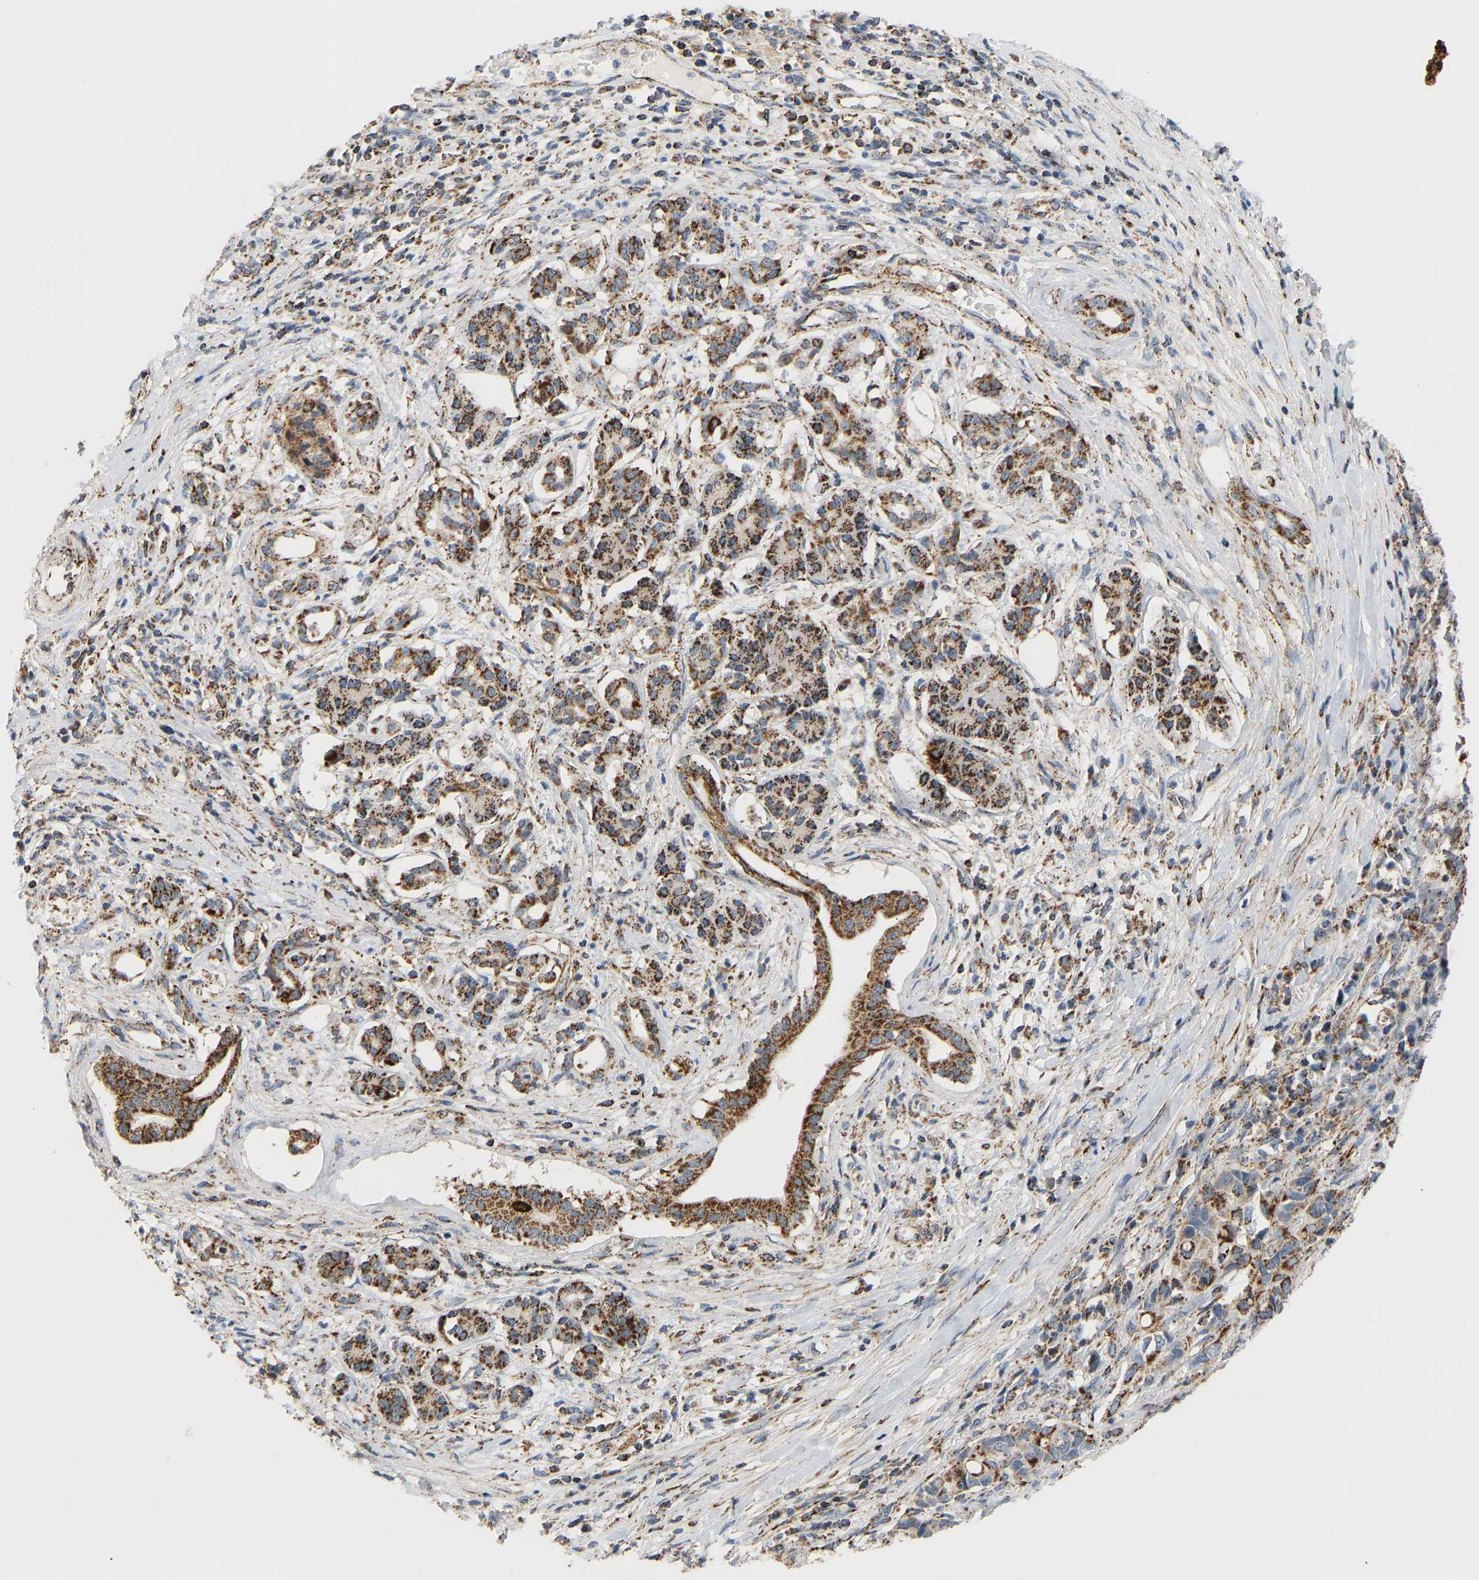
{"staining": {"intensity": "moderate", "quantity": ">75%", "location": "cytoplasmic/membranous"}, "tissue": "pancreatic cancer", "cell_type": "Tumor cells", "image_type": "cancer", "snomed": [{"axis": "morphology", "description": "Adenocarcinoma, NOS"}, {"axis": "topography", "description": "Pancreas"}], "caption": "Moderate cytoplasmic/membranous protein positivity is appreciated in approximately >75% of tumor cells in pancreatic cancer (adenocarcinoma).", "gene": "GPSM2", "patient": {"sex": "female", "age": 56}}